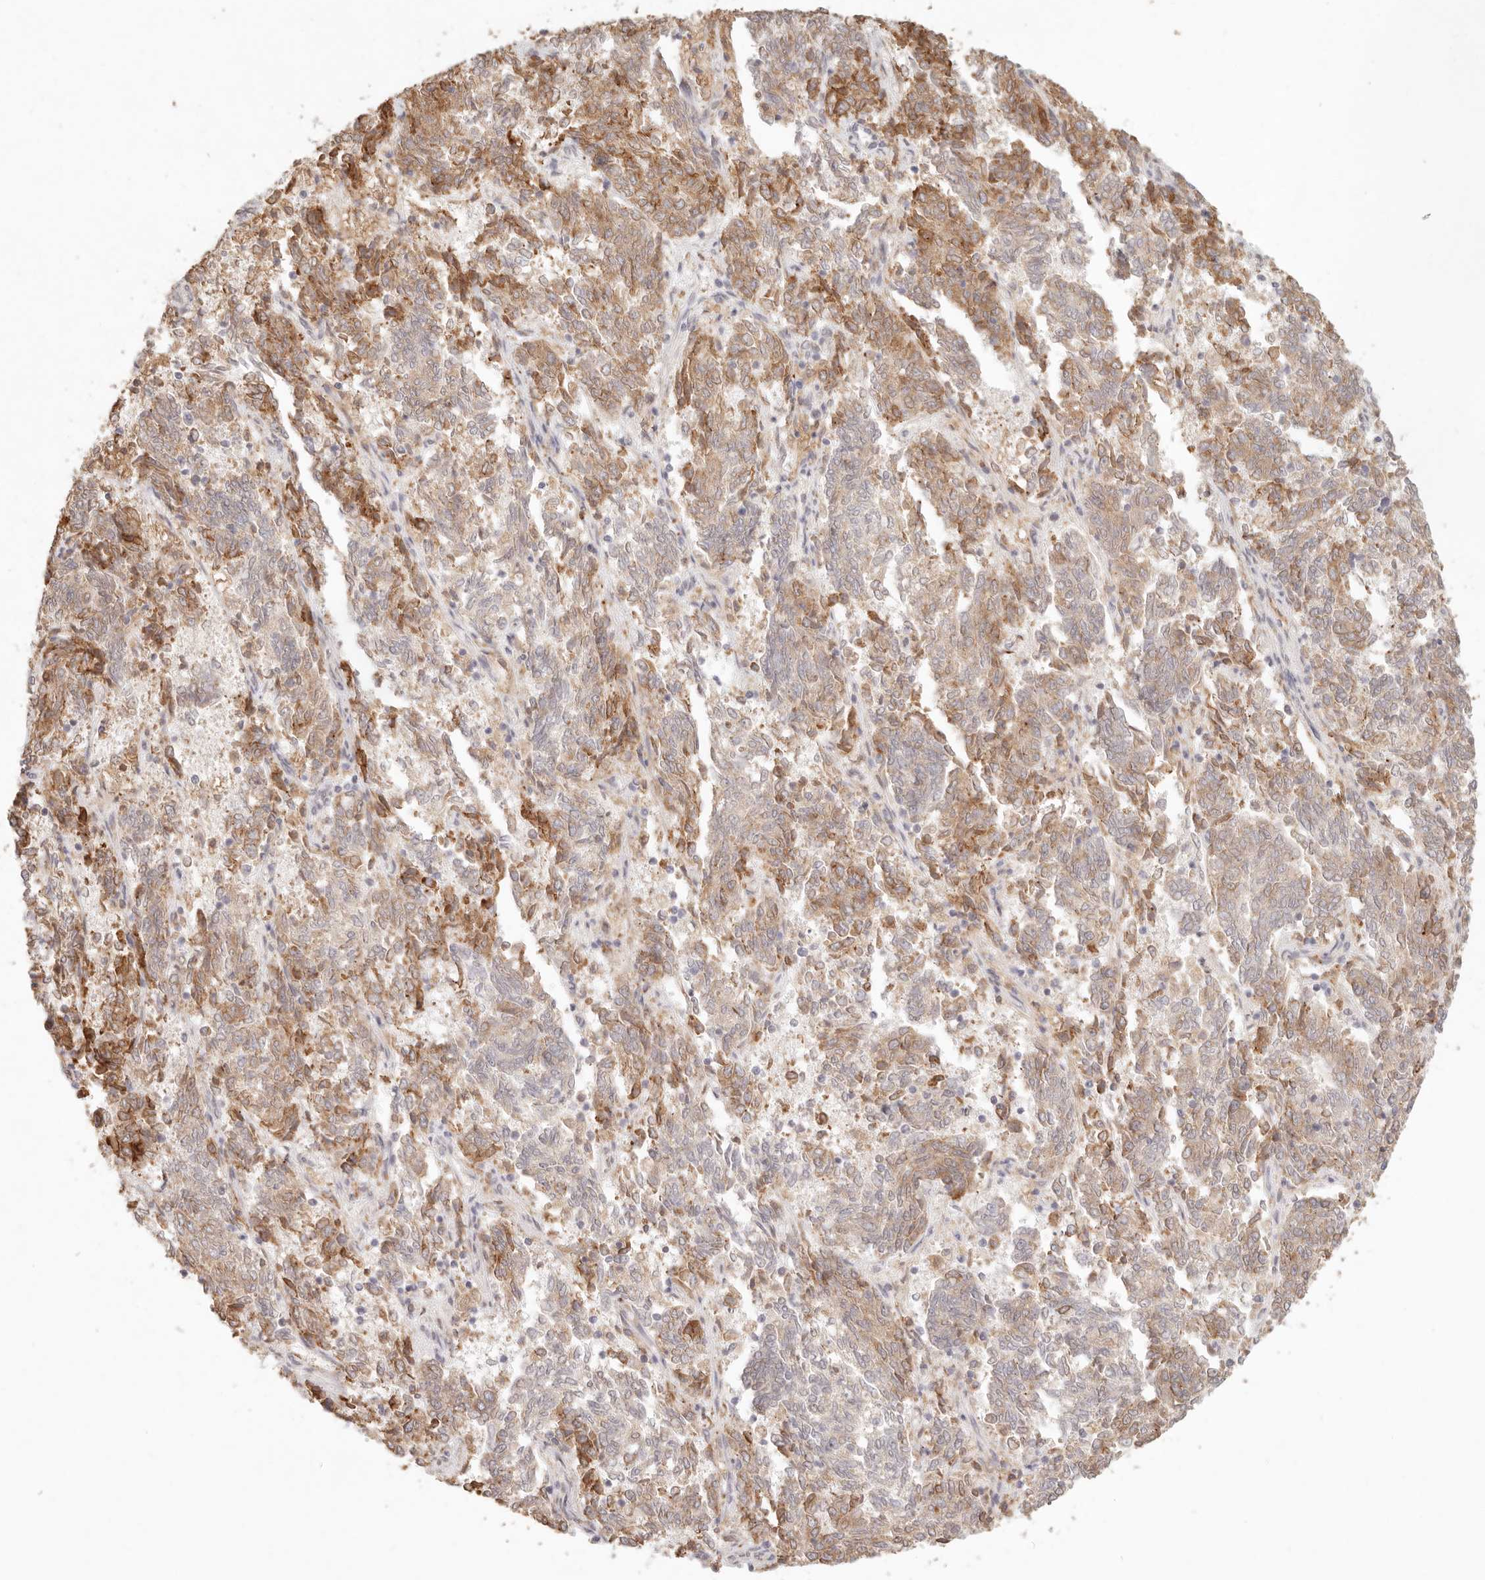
{"staining": {"intensity": "moderate", "quantity": "25%-75%", "location": "cytoplasmic/membranous"}, "tissue": "endometrial cancer", "cell_type": "Tumor cells", "image_type": "cancer", "snomed": [{"axis": "morphology", "description": "Adenocarcinoma, NOS"}, {"axis": "topography", "description": "Endometrium"}], "caption": "Endometrial adenocarcinoma stained with IHC shows moderate cytoplasmic/membranous staining in approximately 25%-75% of tumor cells. Ihc stains the protein in brown and the nuclei are stained blue.", "gene": "C1orf127", "patient": {"sex": "female", "age": 80}}